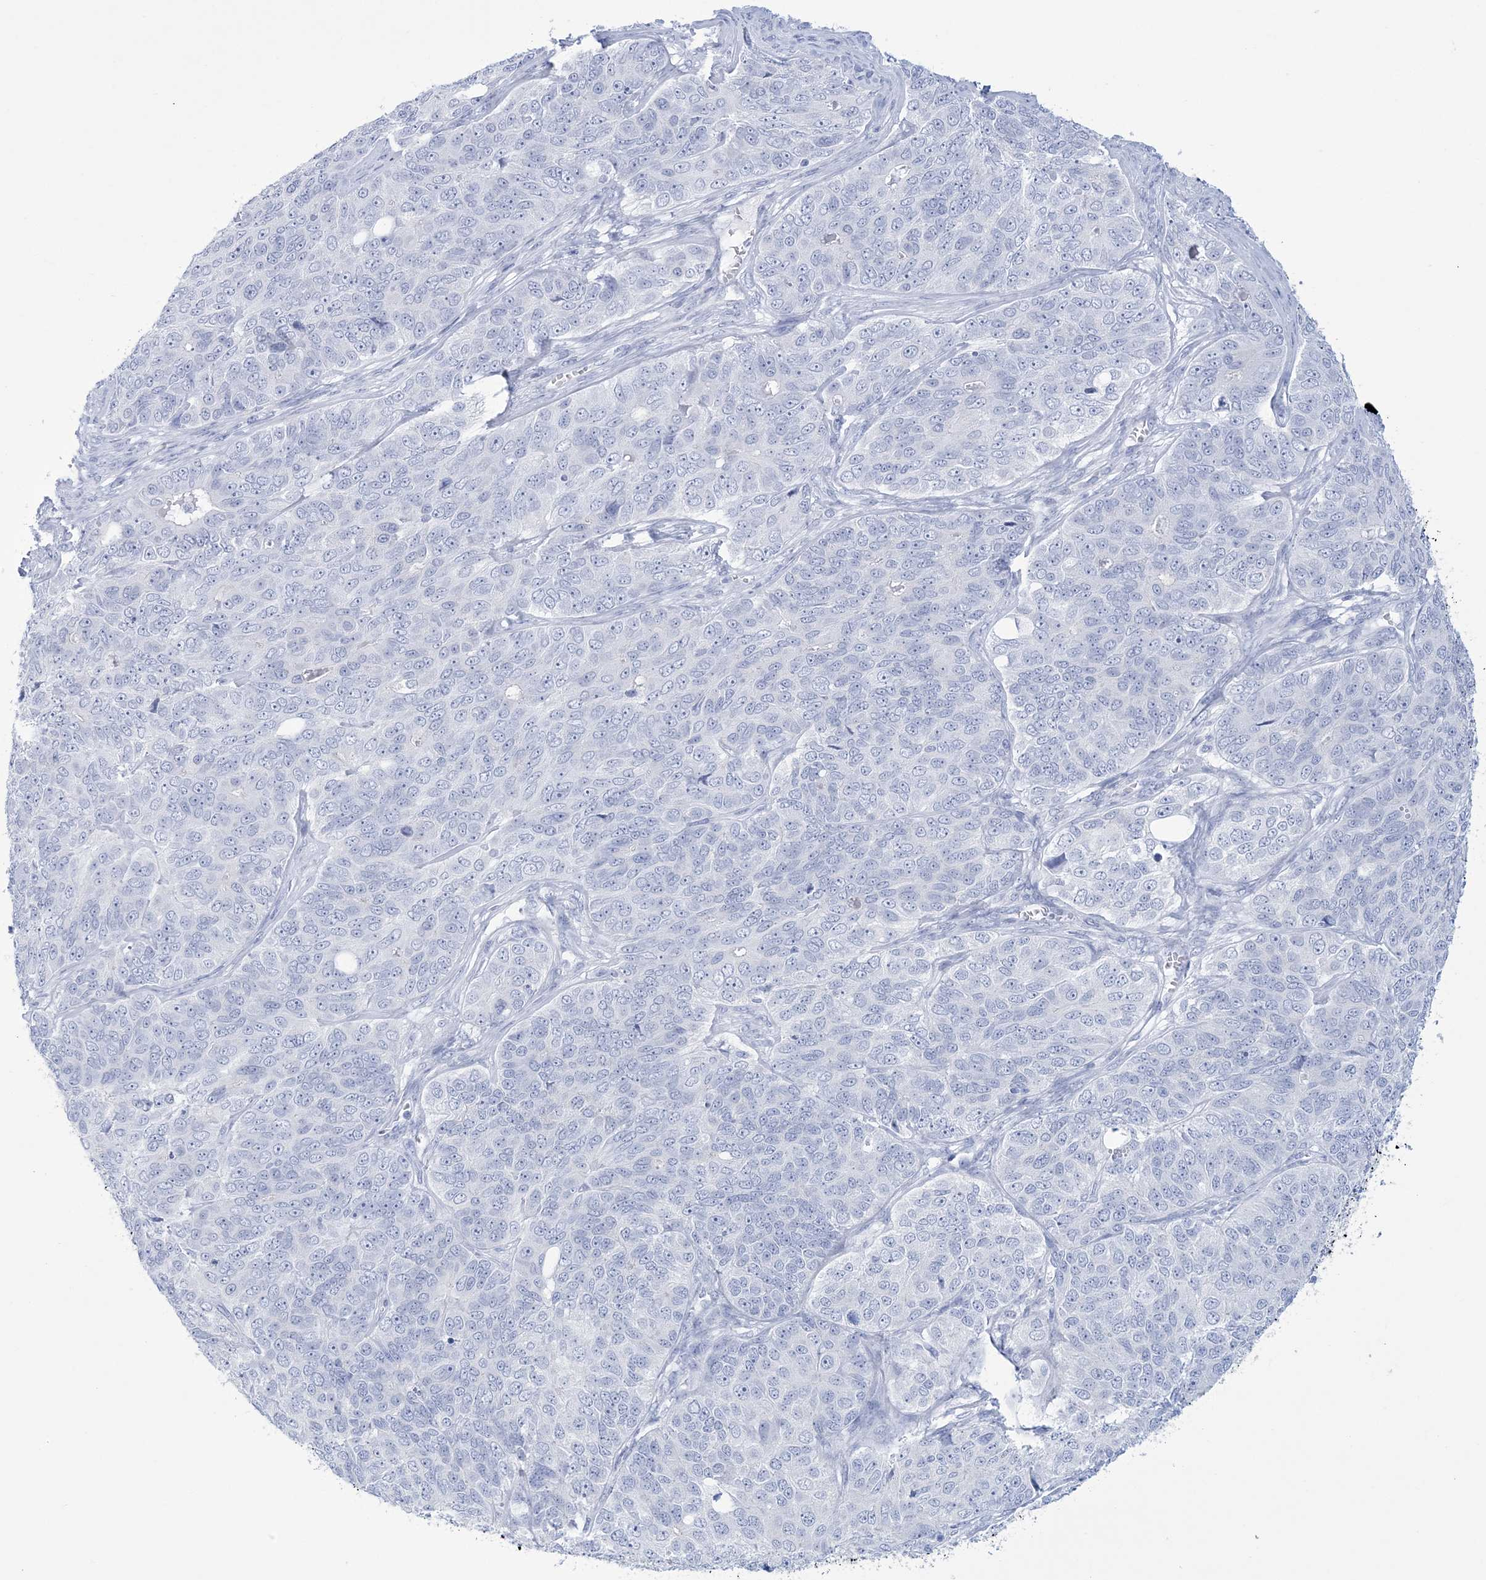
{"staining": {"intensity": "negative", "quantity": "none", "location": "none"}, "tissue": "ovarian cancer", "cell_type": "Tumor cells", "image_type": "cancer", "snomed": [{"axis": "morphology", "description": "Carcinoma, endometroid"}, {"axis": "topography", "description": "Ovary"}], "caption": "There is no significant expression in tumor cells of endometroid carcinoma (ovarian).", "gene": "RBP2", "patient": {"sex": "female", "age": 51}}